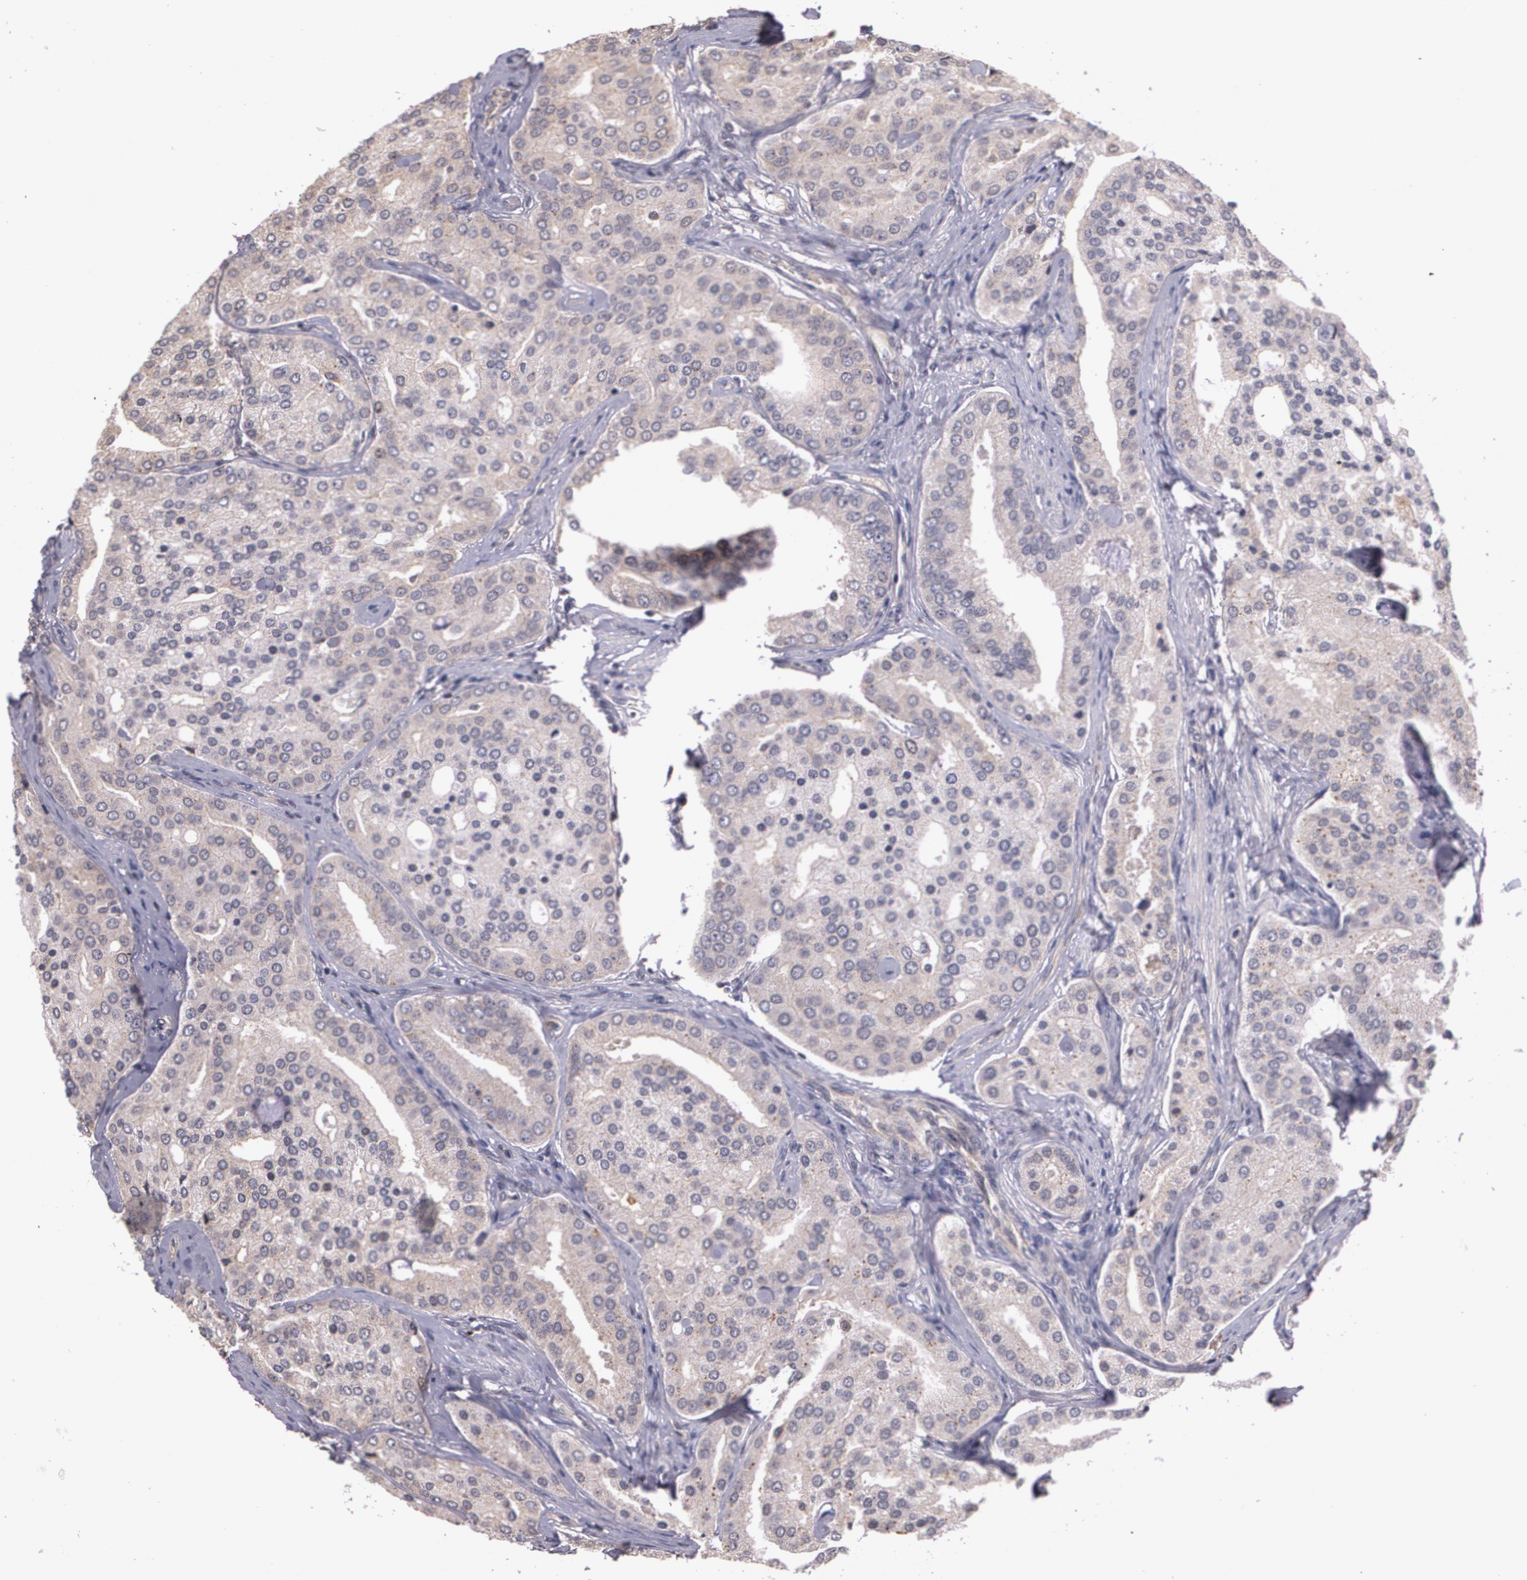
{"staining": {"intensity": "weak", "quantity": ">75%", "location": "cytoplasmic/membranous"}, "tissue": "prostate cancer", "cell_type": "Tumor cells", "image_type": "cancer", "snomed": [{"axis": "morphology", "description": "Adenocarcinoma, High grade"}, {"axis": "topography", "description": "Prostate"}], "caption": "Immunohistochemistry staining of high-grade adenocarcinoma (prostate), which shows low levels of weak cytoplasmic/membranous positivity in approximately >75% of tumor cells indicating weak cytoplasmic/membranous protein staining. The staining was performed using DAB (3,3'-diaminobenzidine) (brown) for protein detection and nuclei were counterstained in hematoxylin (blue).", "gene": "BRCA1", "patient": {"sex": "male", "age": 64}}